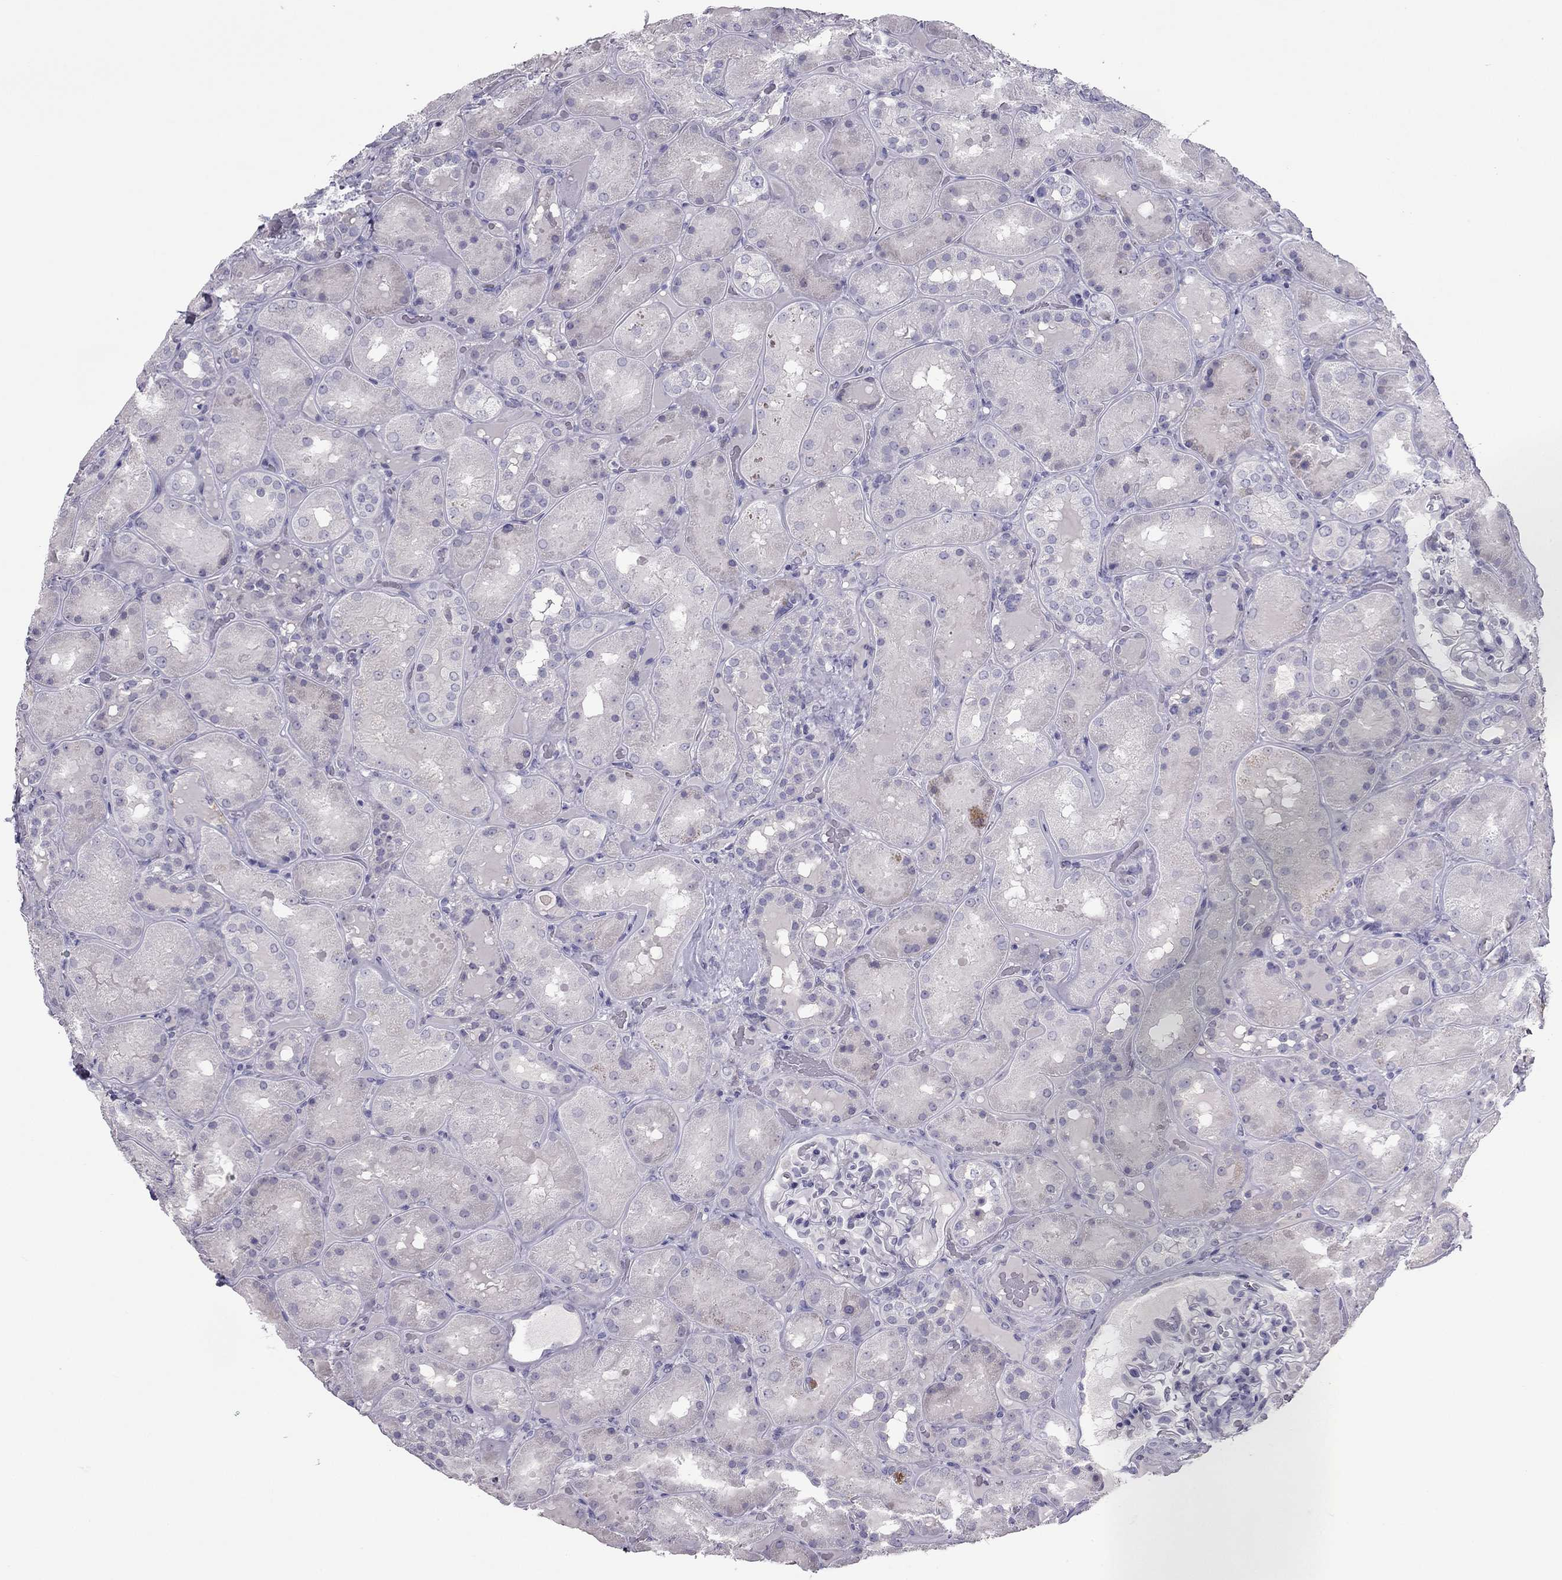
{"staining": {"intensity": "negative", "quantity": "none", "location": "none"}, "tissue": "kidney", "cell_type": "Cells in glomeruli", "image_type": "normal", "snomed": [{"axis": "morphology", "description": "Normal tissue, NOS"}, {"axis": "topography", "description": "Kidney"}], "caption": "The micrograph displays no significant expression in cells in glomeruli of kidney.", "gene": "RGS8", "patient": {"sex": "male", "age": 73}}